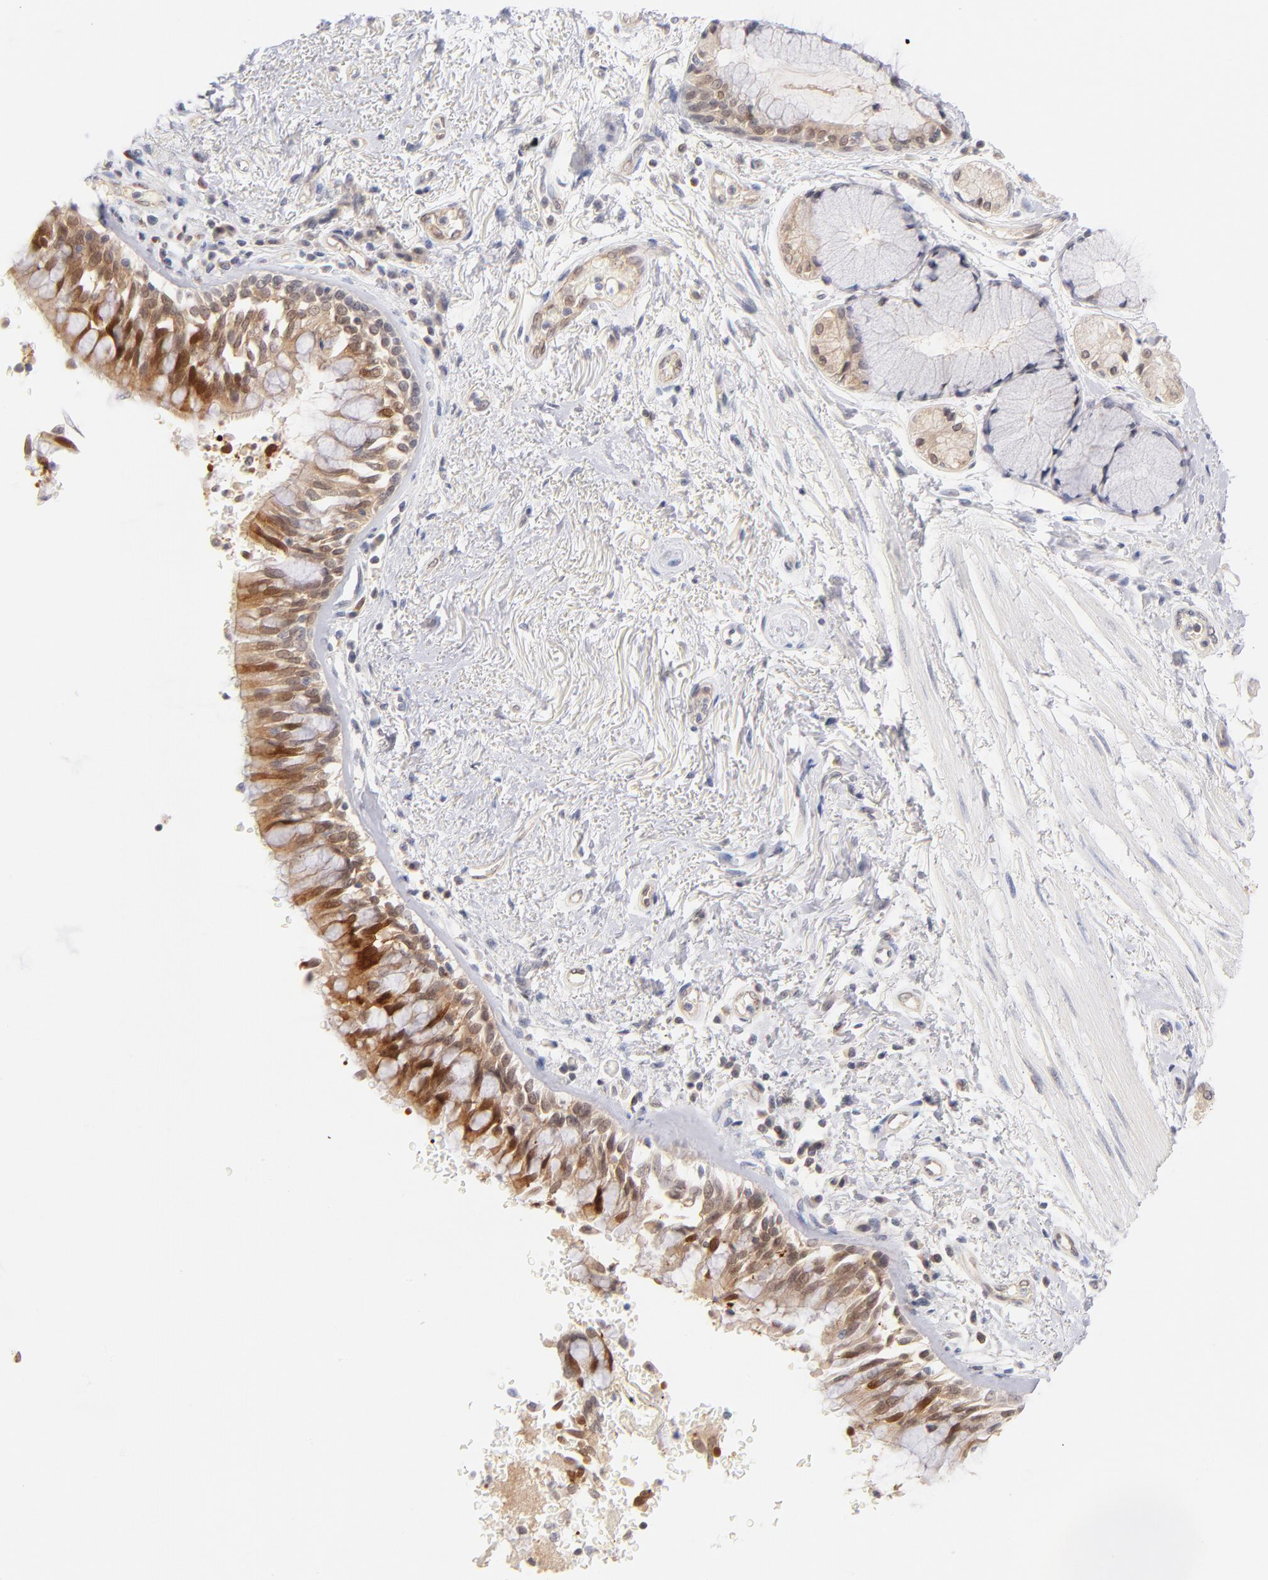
{"staining": {"intensity": "weak", "quantity": ">75%", "location": "cytoplasmic/membranous,nuclear"}, "tissue": "bronchus", "cell_type": "Respiratory epithelial cells", "image_type": "normal", "snomed": [{"axis": "morphology", "description": "Normal tissue, NOS"}, {"axis": "morphology", "description": "Adenocarcinoma, NOS"}, {"axis": "topography", "description": "Bronchus"}, {"axis": "topography", "description": "Lung"}], "caption": "Immunohistochemistry (IHC) micrograph of unremarkable bronchus: human bronchus stained using immunohistochemistry (IHC) displays low levels of weak protein expression localized specifically in the cytoplasmic/membranous,nuclear of respiratory epithelial cells, appearing as a cytoplasmic/membranous,nuclear brown color.", "gene": "CASP6", "patient": {"sex": "male", "age": 71}}